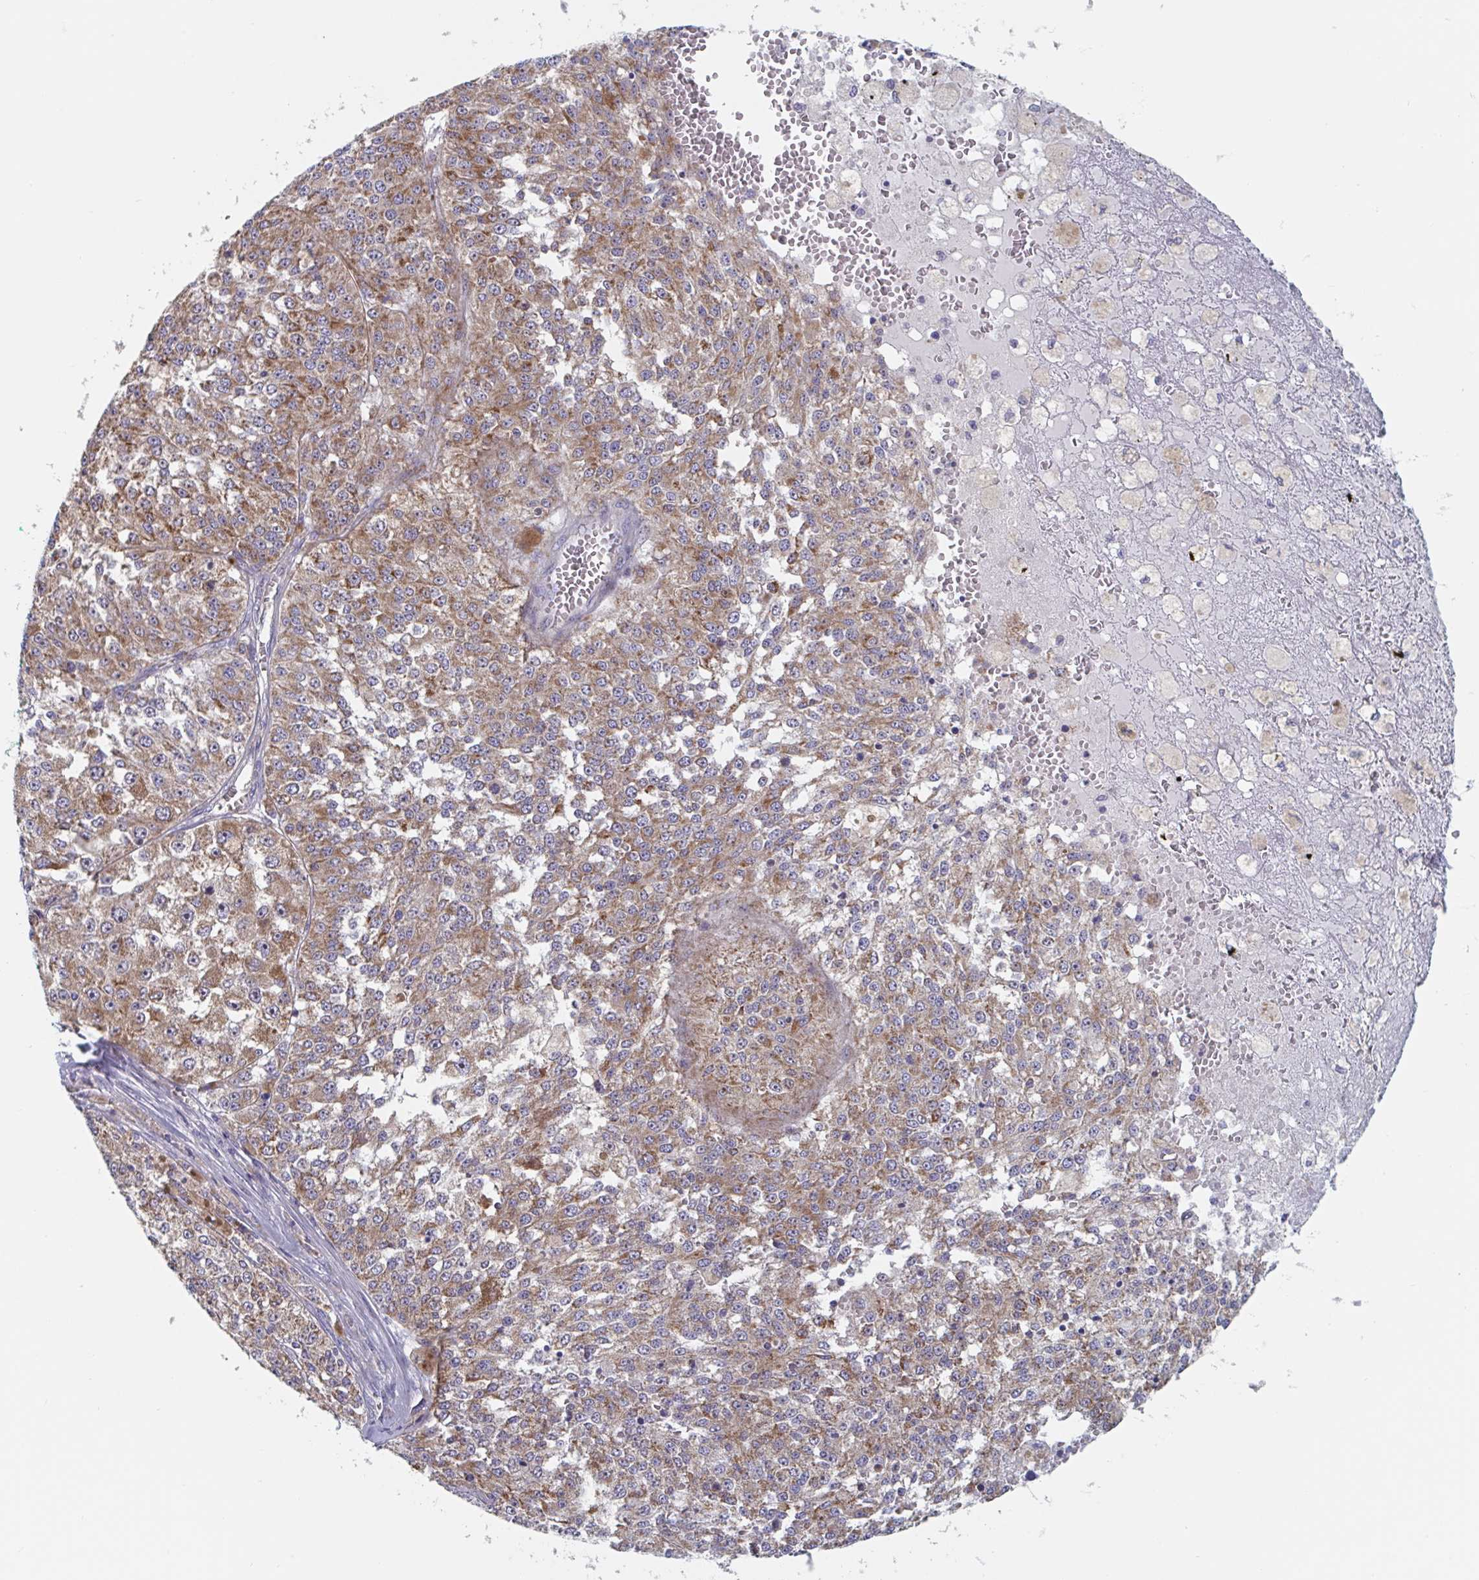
{"staining": {"intensity": "moderate", "quantity": ">75%", "location": "cytoplasmic/membranous"}, "tissue": "melanoma", "cell_type": "Tumor cells", "image_type": "cancer", "snomed": [{"axis": "morphology", "description": "Malignant melanoma, Metastatic site"}, {"axis": "topography", "description": "Lymph node"}], "caption": "Melanoma tissue shows moderate cytoplasmic/membranous staining in about >75% of tumor cells, visualized by immunohistochemistry. (IHC, brightfield microscopy, high magnification).", "gene": "MRPL53", "patient": {"sex": "female", "age": 64}}